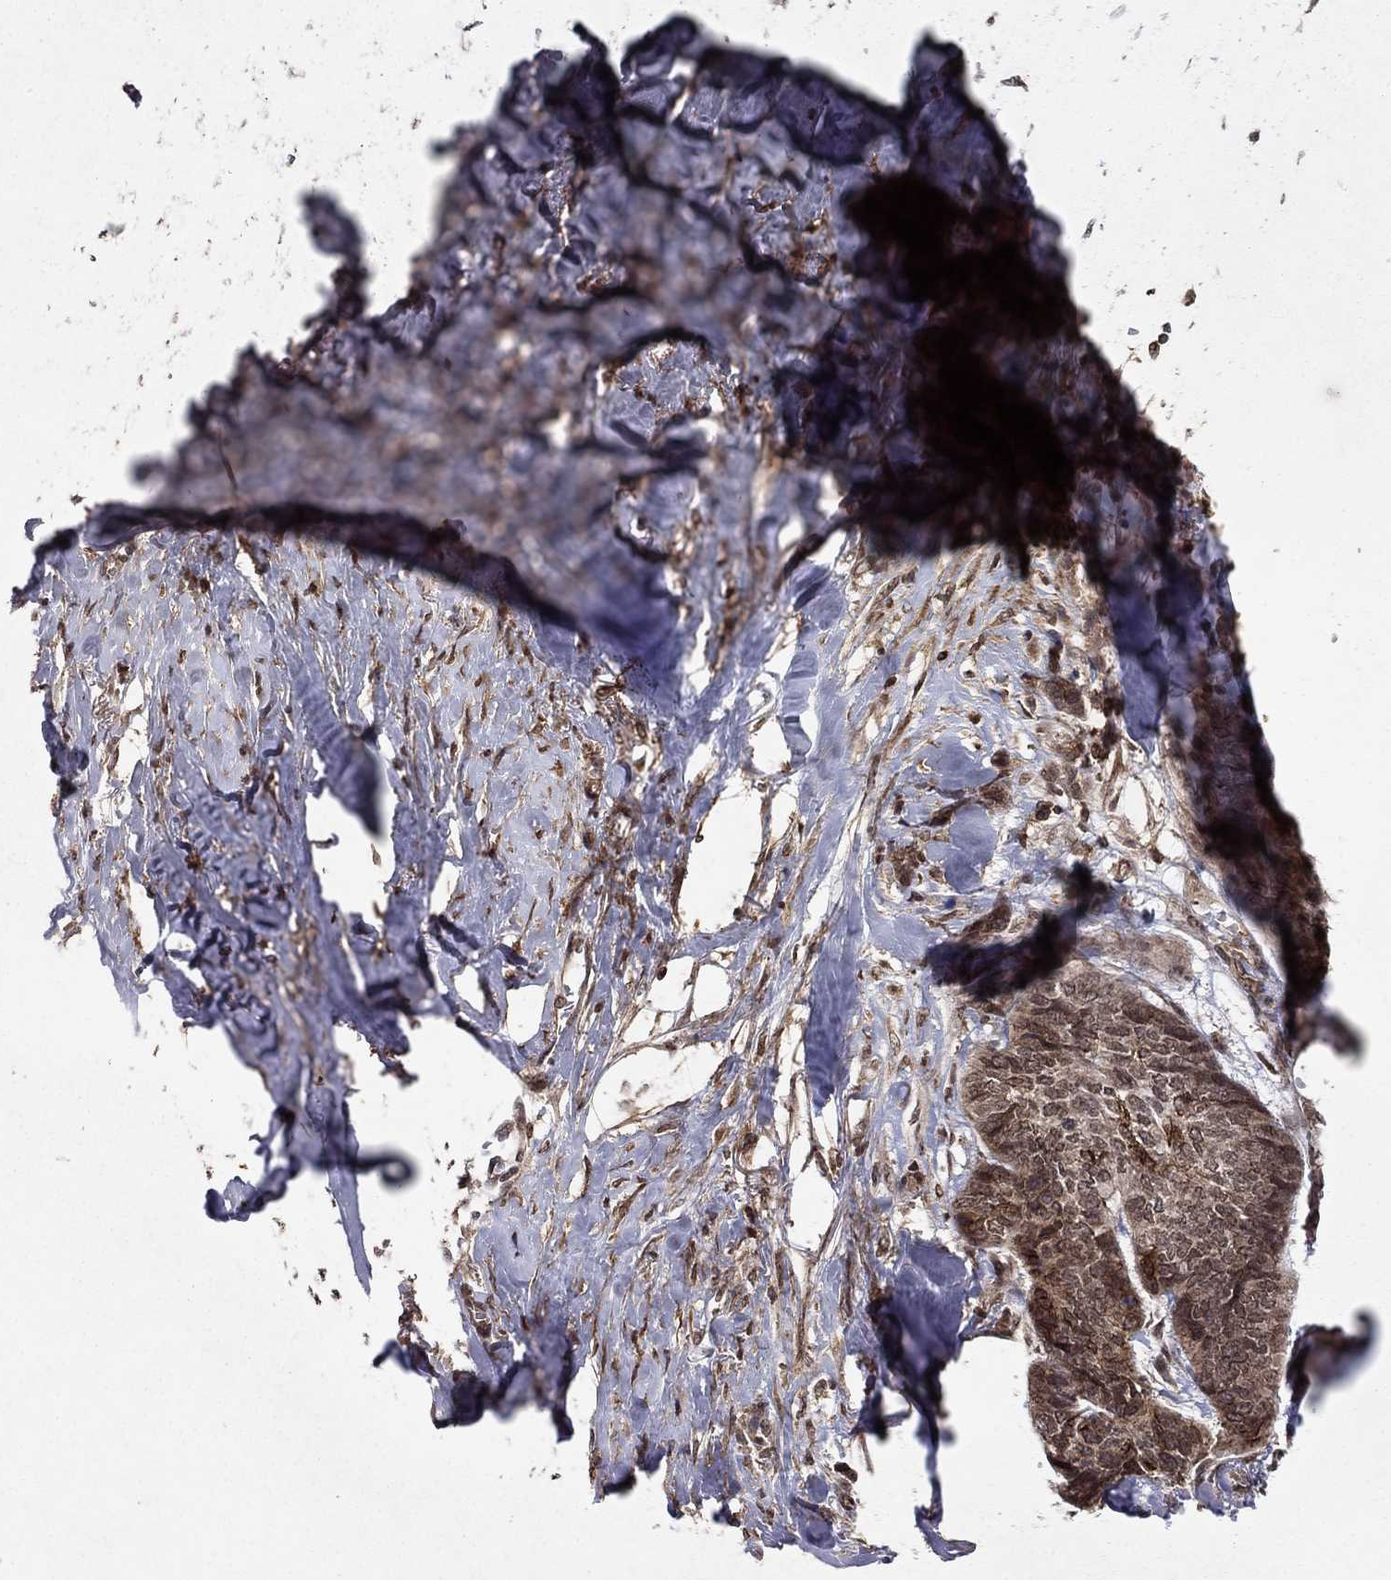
{"staining": {"intensity": "moderate", "quantity": "25%-75%", "location": "cytoplasmic/membranous,nuclear"}, "tissue": "skin cancer", "cell_type": "Tumor cells", "image_type": "cancer", "snomed": [{"axis": "morphology", "description": "Basal cell carcinoma"}, {"axis": "topography", "description": "Skin"}], "caption": "IHC (DAB) staining of human skin cancer (basal cell carcinoma) demonstrates moderate cytoplasmic/membranous and nuclear protein positivity in approximately 25%-75% of tumor cells.", "gene": "SSX2IP", "patient": {"sex": "male", "age": 86}}